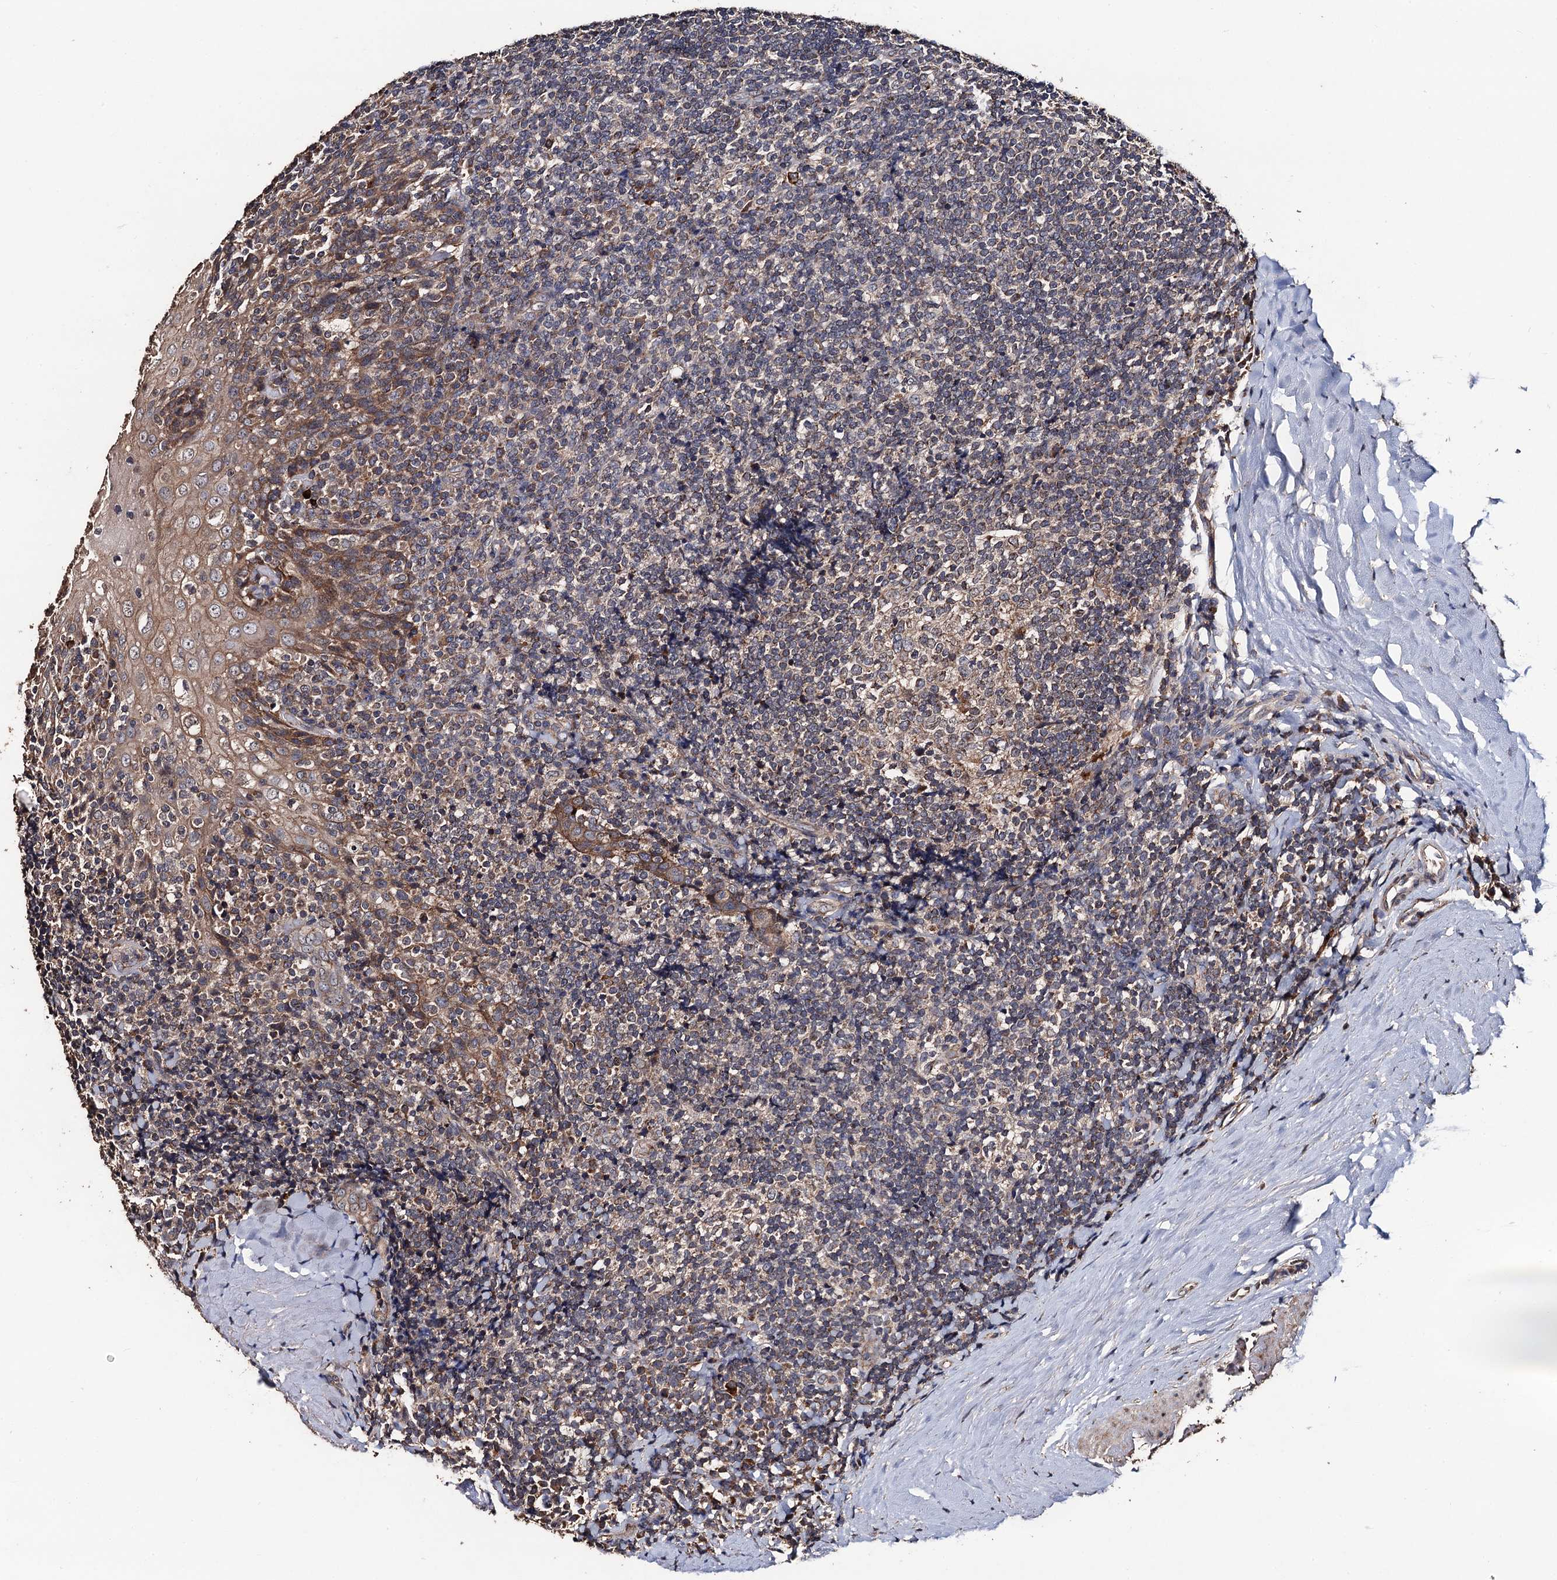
{"staining": {"intensity": "moderate", "quantity": ">75%", "location": "cytoplasmic/membranous"}, "tissue": "tonsil", "cell_type": "Germinal center cells", "image_type": "normal", "snomed": [{"axis": "morphology", "description": "Normal tissue, NOS"}, {"axis": "topography", "description": "Tonsil"}], "caption": "About >75% of germinal center cells in normal human tonsil reveal moderate cytoplasmic/membranous protein positivity as visualized by brown immunohistochemical staining.", "gene": "PPTC7", "patient": {"sex": "male", "age": 37}}